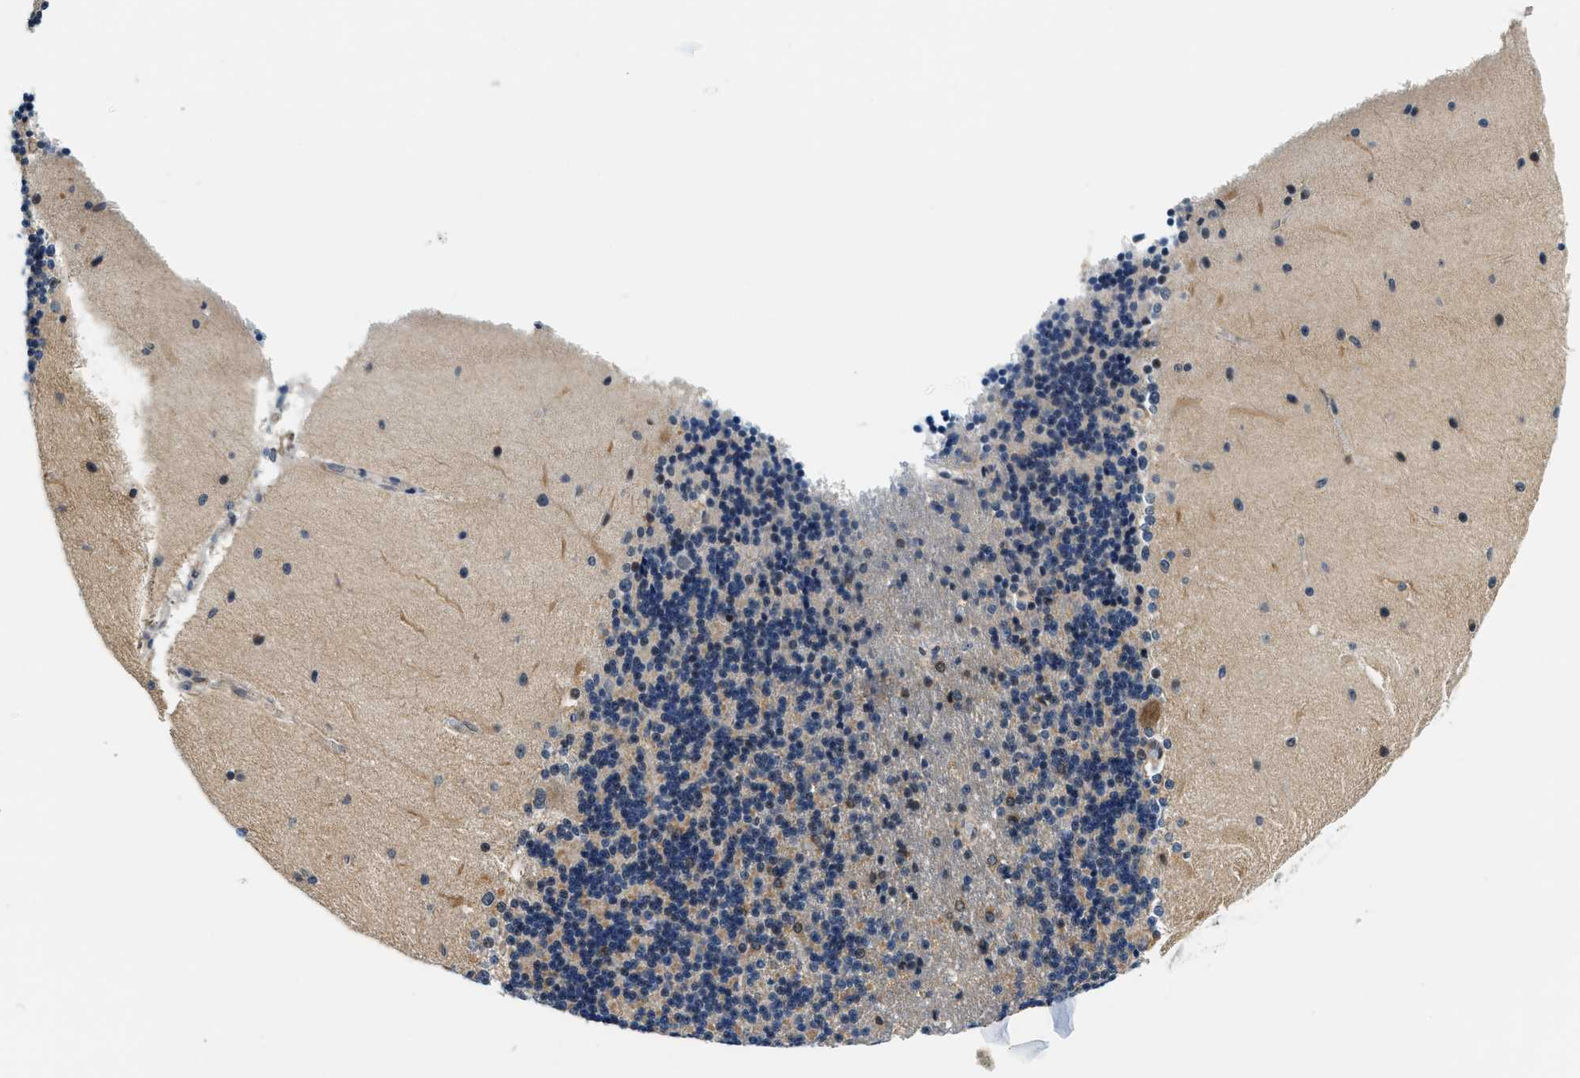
{"staining": {"intensity": "moderate", "quantity": ">75%", "location": "cytoplasmic/membranous"}, "tissue": "cerebellum", "cell_type": "Cells in granular layer", "image_type": "normal", "snomed": [{"axis": "morphology", "description": "Normal tissue, NOS"}, {"axis": "topography", "description": "Cerebellum"}], "caption": "Cerebellum stained with DAB immunohistochemistry (IHC) displays medium levels of moderate cytoplasmic/membranous staining in about >75% of cells in granular layer. The staining was performed using DAB, with brown indicating positive protein expression. Nuclei are stained blue with hematoxylin.", "gene": "SAMD9", "patient": {"sex": "female", "age": 54}}